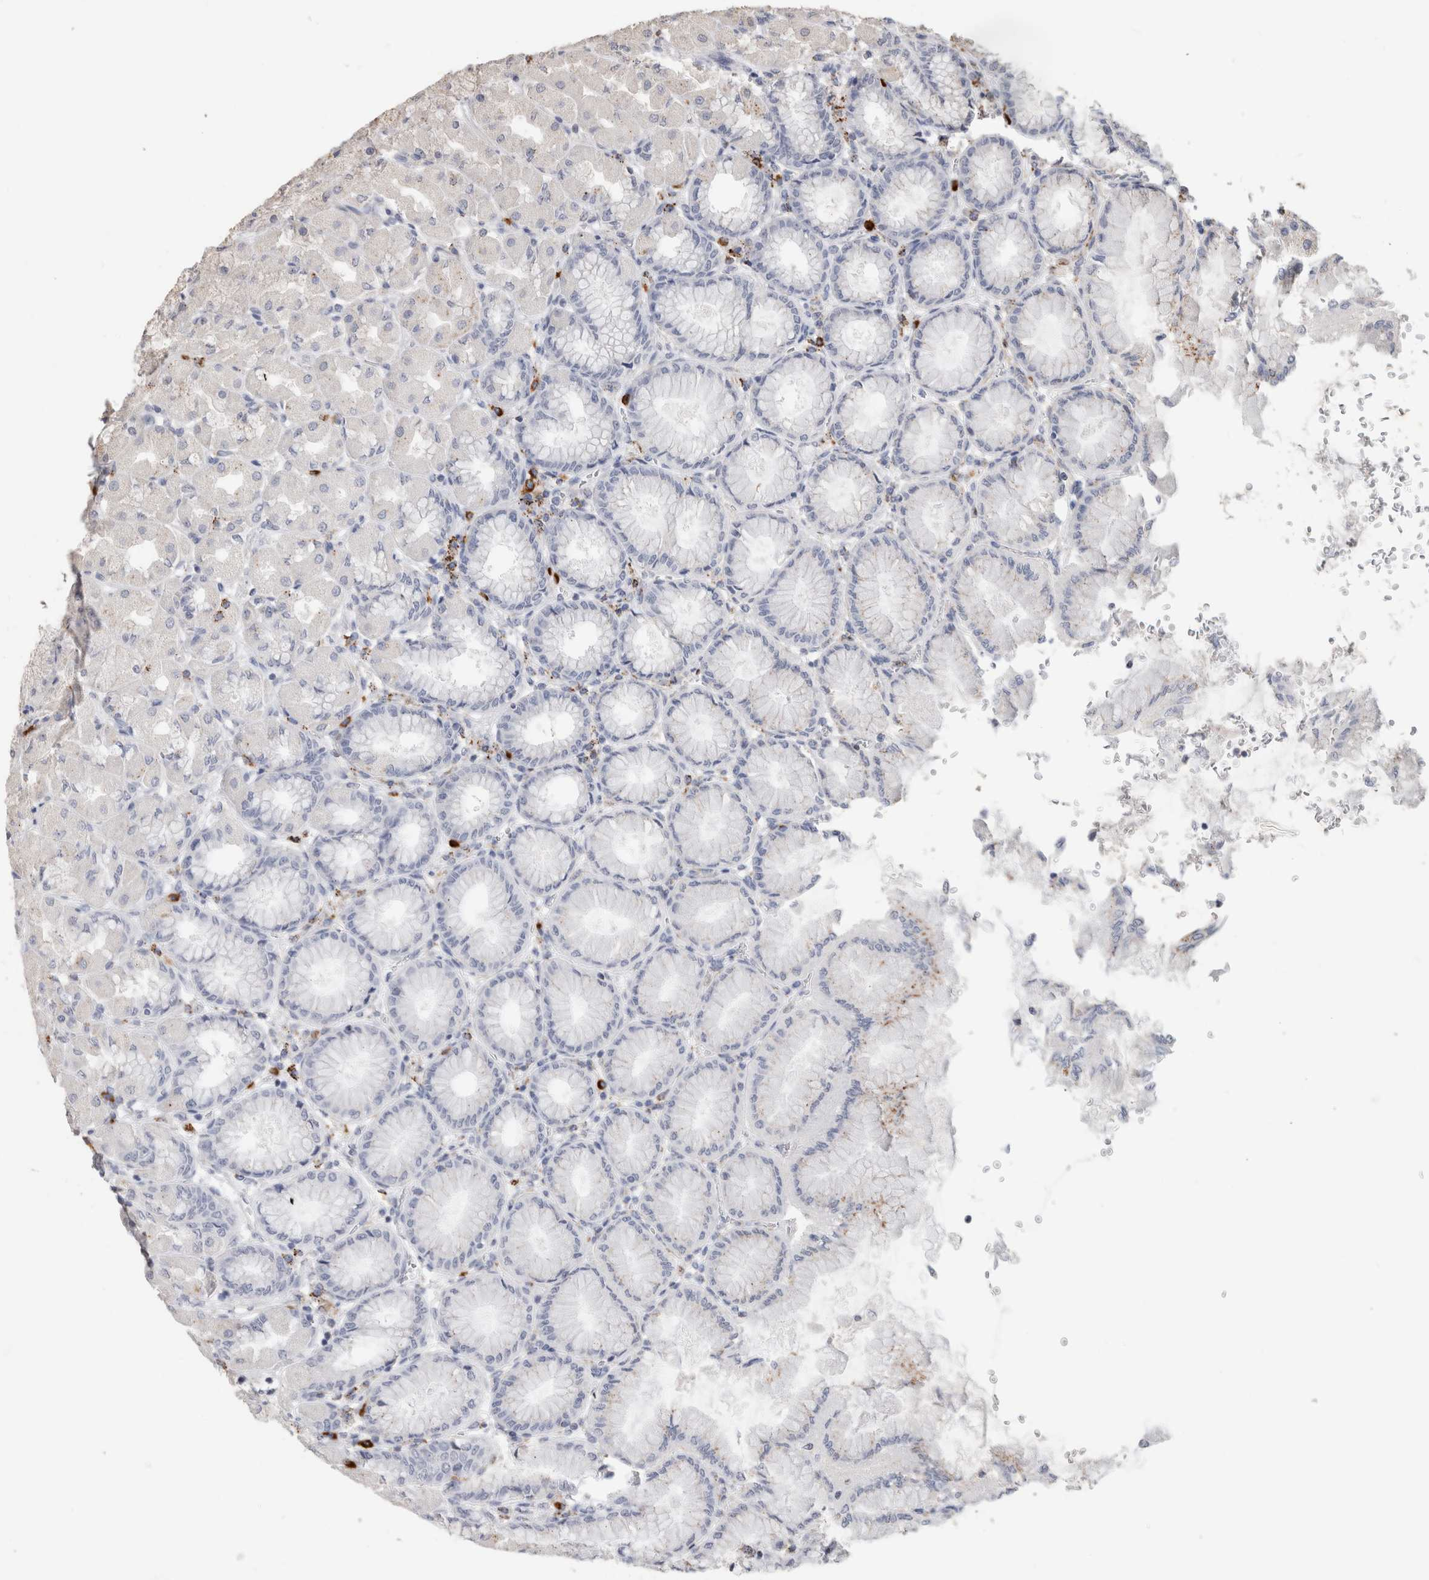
{"staining": {"intensity": "moderate", "quantity": "<25%", "location": "cytoplasmic/membranous"}, "tissue": "stomach", "cell_type": "Glandular cells", "image_type": "normal", "snomed": [{"axis": "morphology", "description": "Normal tissue, NOS"}, {"axis": "topography", "description": "Stomach, upper"}], "caption": "IHC histopathology image of normal stomach stained for a protein (brown), which shows low levels of moderate cytoplasmic/membranous expression in approximately <25% of glandular cells.", "gene": "ARSA", "patient": {"sex": "female", "age": 56}}